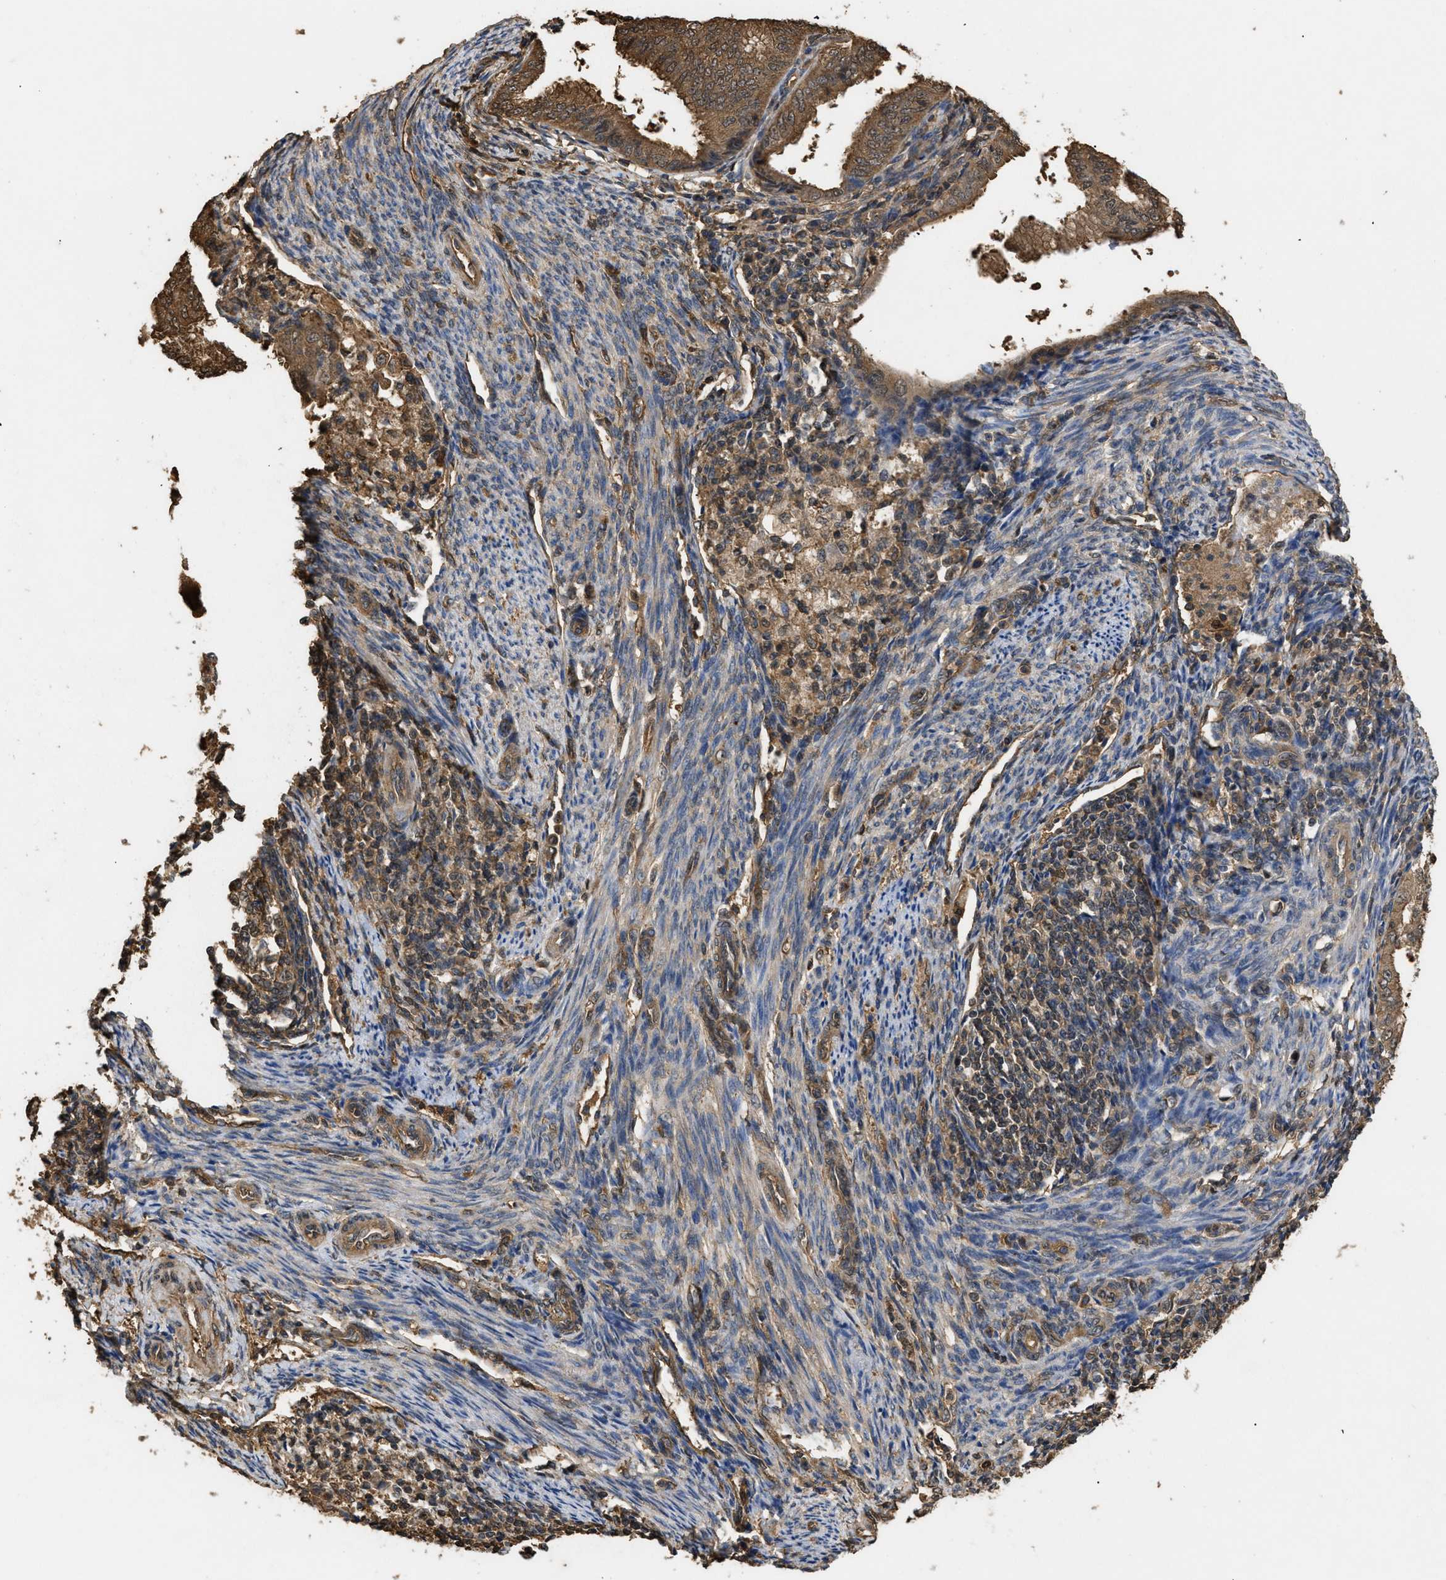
{"staining": {"intensity": "moderate", "quantity": ">75%", "location": "cytoplasmic/membranous"}, "tissue": "endometrial cancer", "cell_type": "Tumor cells", "image_type": "cancer", "snomed": [{"axis": "morphology", "description": "Adenocarcinoma, NOS"}, {"axis": "topography", "description": "Endometrium"}], "caption": "Immunohistochemistry (IHC) histopathology image of neoplastic tissue: human endometrial cancer stained using immunohistochemistry demonstrates medium levels of moderate protein expression localized specifically in the cytoplasmic/membranous of tumor cells, appearing as a cytoplasmic/membranous brown color.", "gene": "CALM1", "patient": {"sex": "female", "age": 58}}